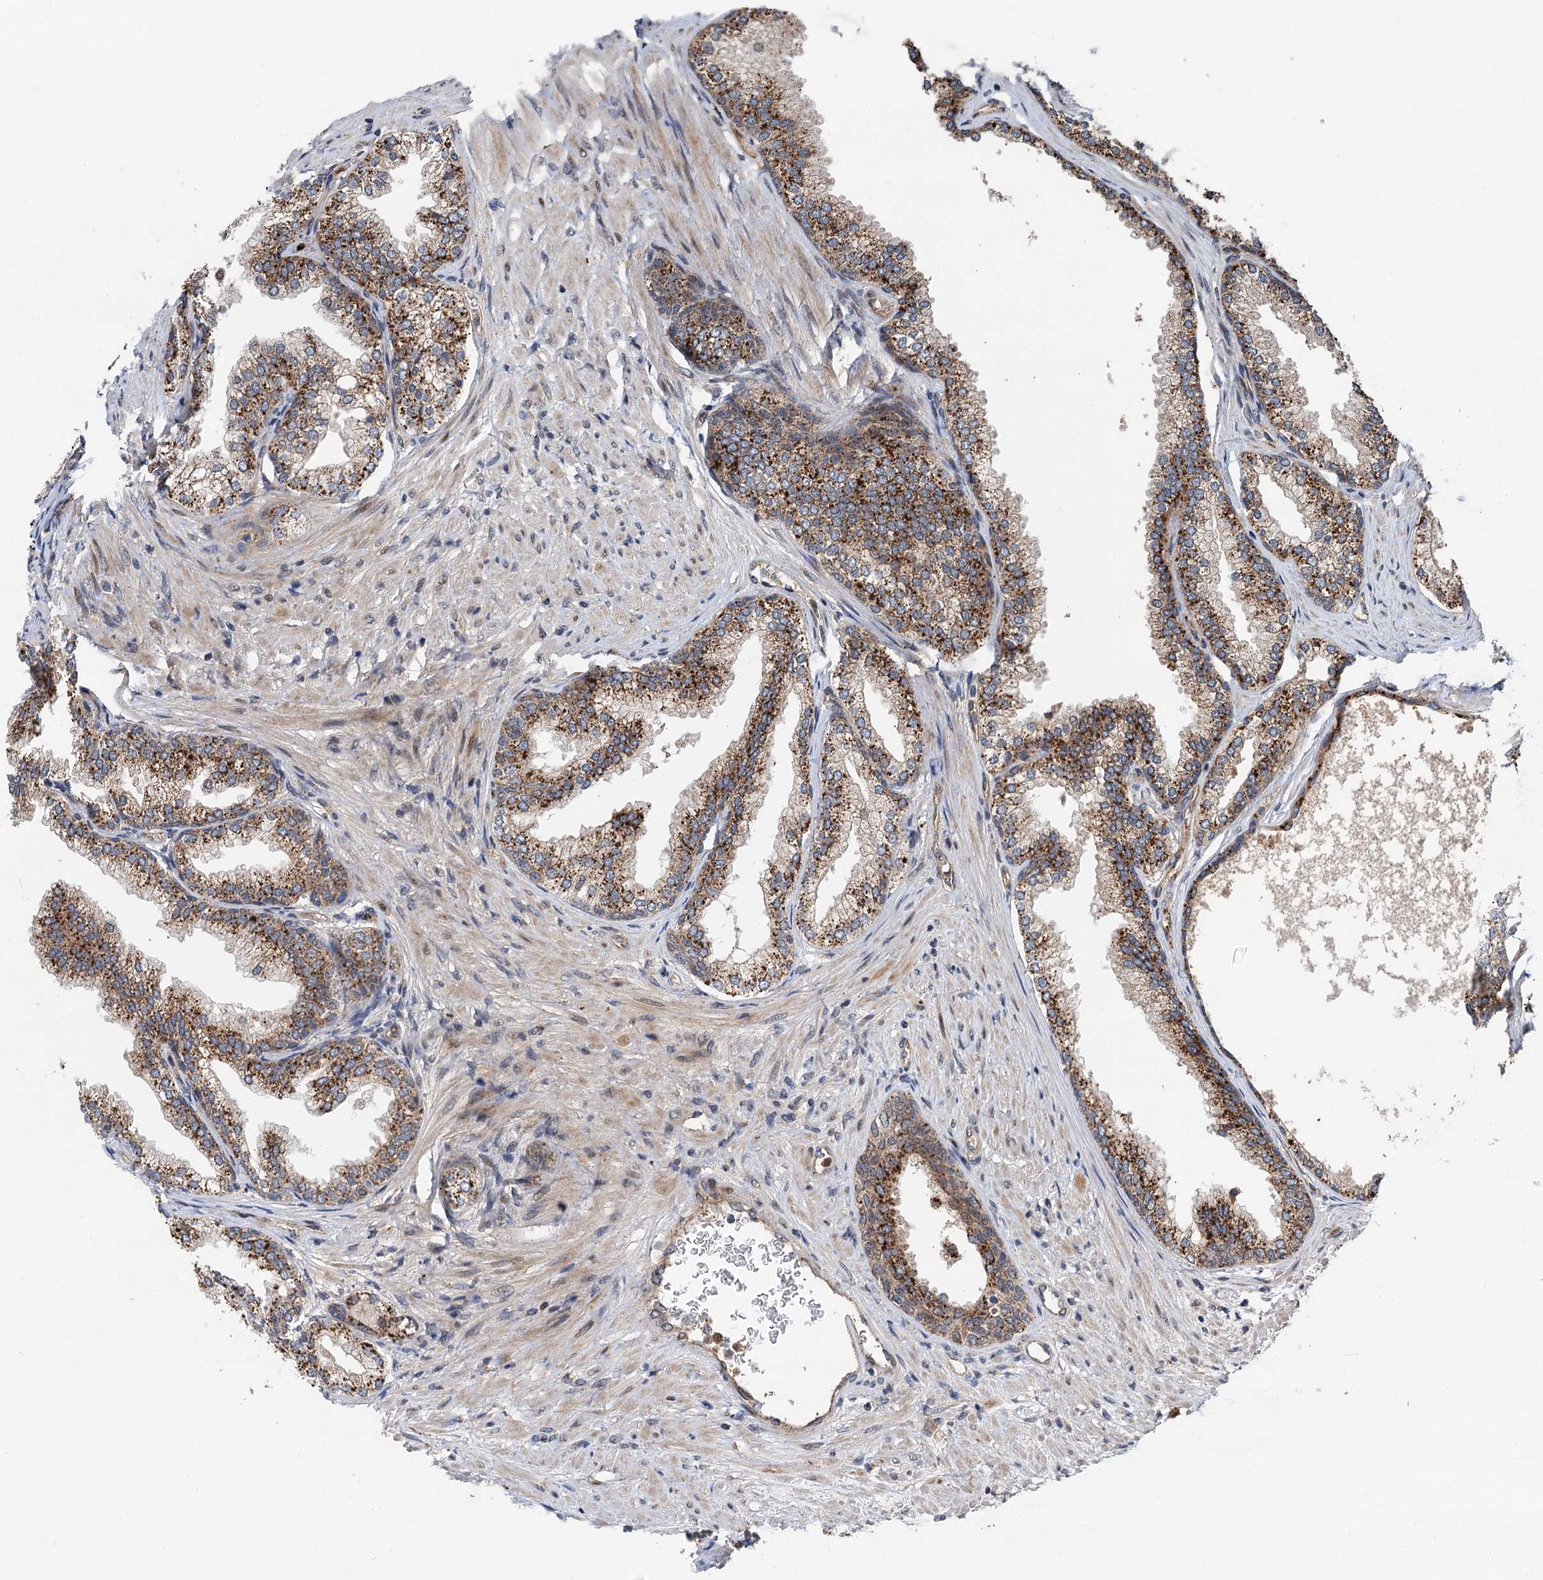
{"staining": {"intensity": "strong", "quantity": "25%-75%", "location": "cytoplasmic/membranous"}, "tissue": "prostate", "cell_type": "Glandular cells", "image_type": "normal", "snomed": [{"axis": "morphology", "description": "Normal tissue, NOS"}, {"axis": "topography", "description": "Prostate"}], "caption": "A histopathology image of prostate stained for a protein shows strong cytoplasmic/membranous brown staining in glandular cells. The staining is performed using DAB brown chromogen to label protein expression. The nuclei are counter-stained blue using hematoxylin.", "gene": "NLRP10", "patient": {"sex": "male", "age": 76}}